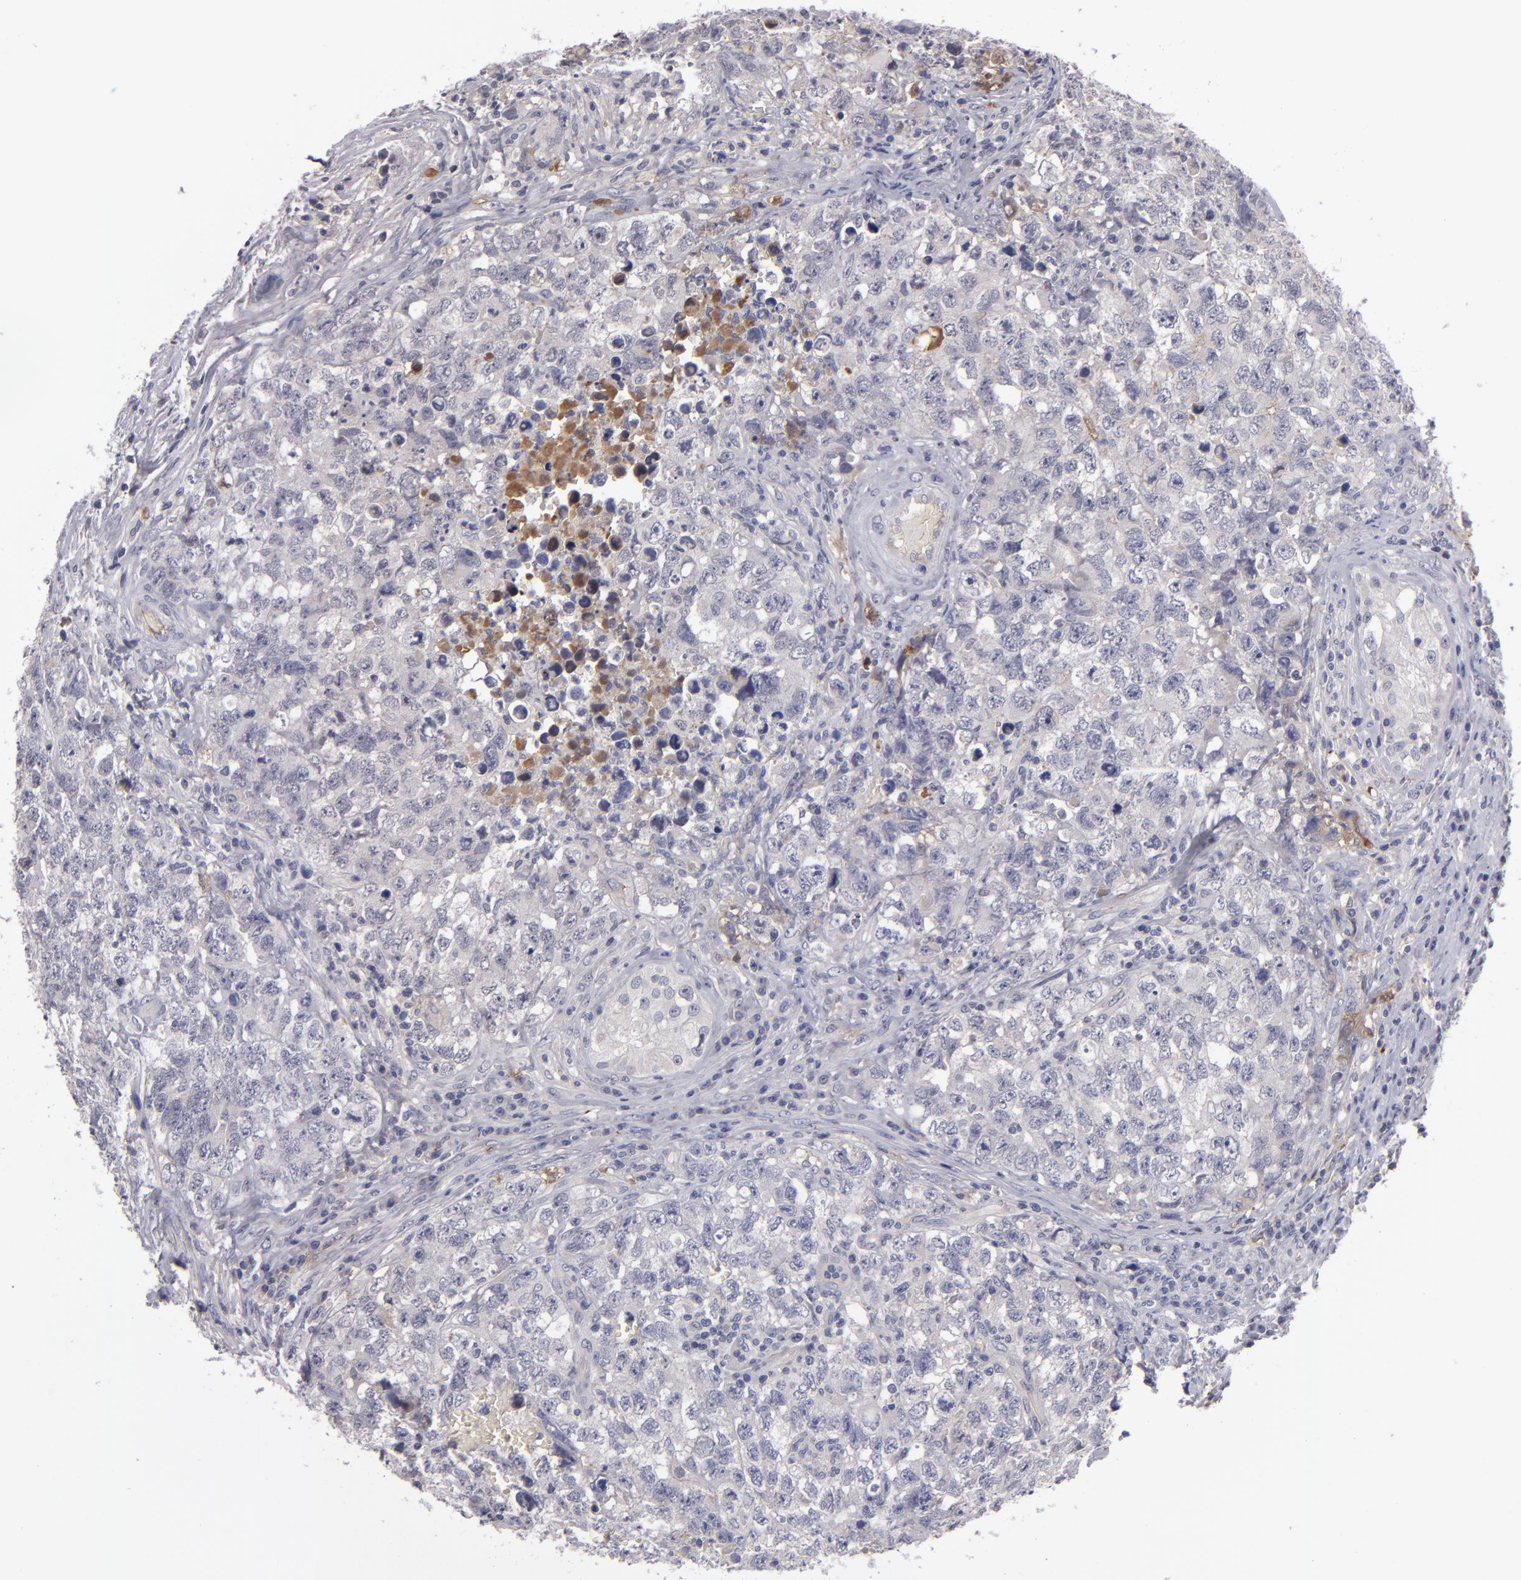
{"staining": {"intensity": "negative", "quantity": "none", "location": "none"}, "tissue": "testis cancer", "cell_type": "Tumor cells", "image_type": "cancer", "snomed": [{"axis": "morphology", "description": "Carcinoma, Embryonal, NOS"}, {"axis": "topography", "description": "Testis"}], "caption": "DAB (3,3'-diaminobenzidine) immunohistochemical staining of human testis cancer reveals no significant positivity in tumor cells.", "gene": "ITIH4", "patient": {"sex": "male", "age": 31}}